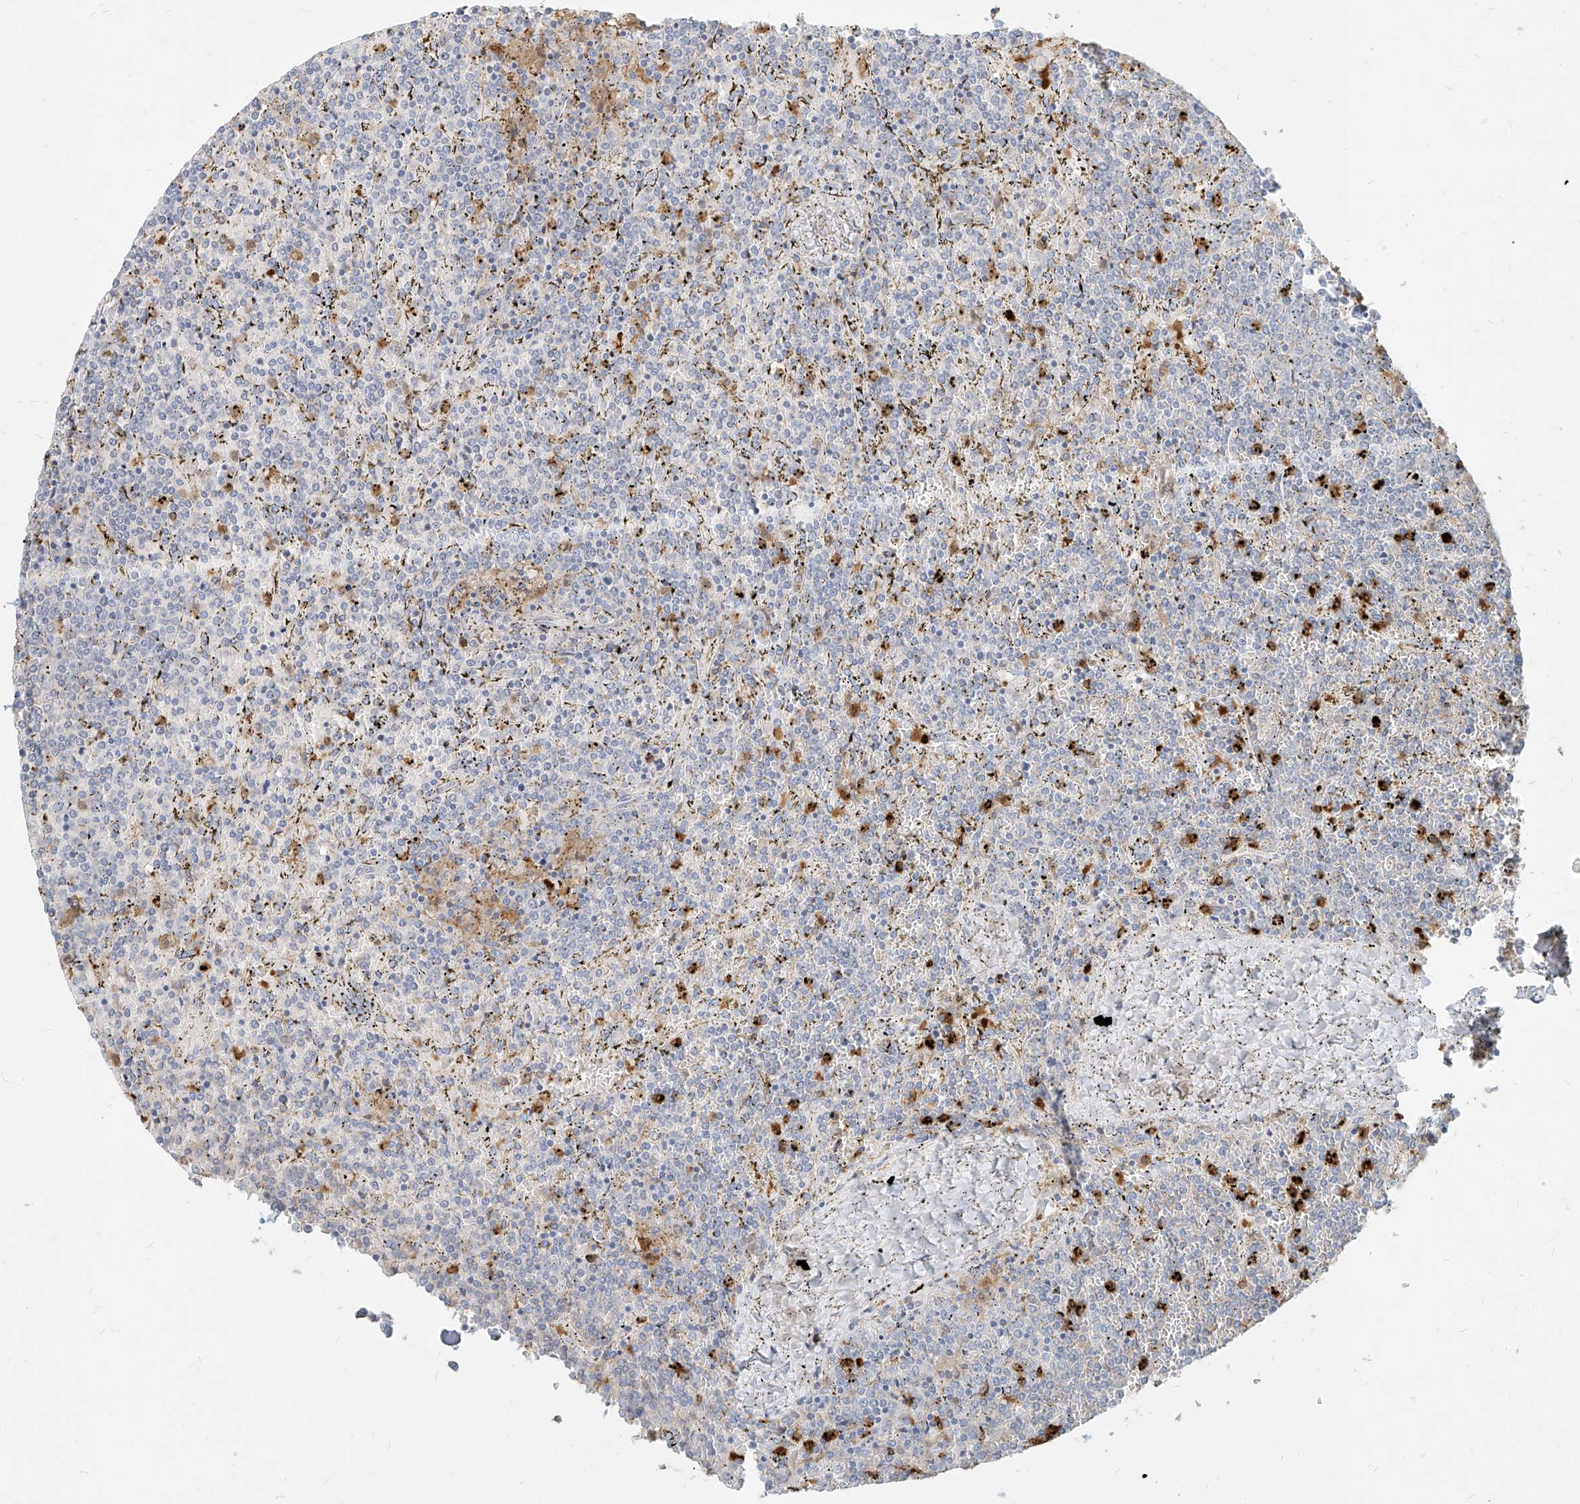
{"staining": {"intensity": "negative", "quantity": "none", "location": "none"}, "tissue": "lymphoma", "cell_type": "Tumor cells", "image_type": "cancer", "snomed": [{"axis": "morphology", "description": "Malignant lymphoma, non-Hodgkin's type, Low grade"}, {"axis": "topography", "description": "Spleen"}], "caption": "The immunohistochemistry histopathology image has no significant positivity in tumor cells of lymphoma tissue.", "gene": "PGD", "patient": {"sex": "female", "age": 19}}